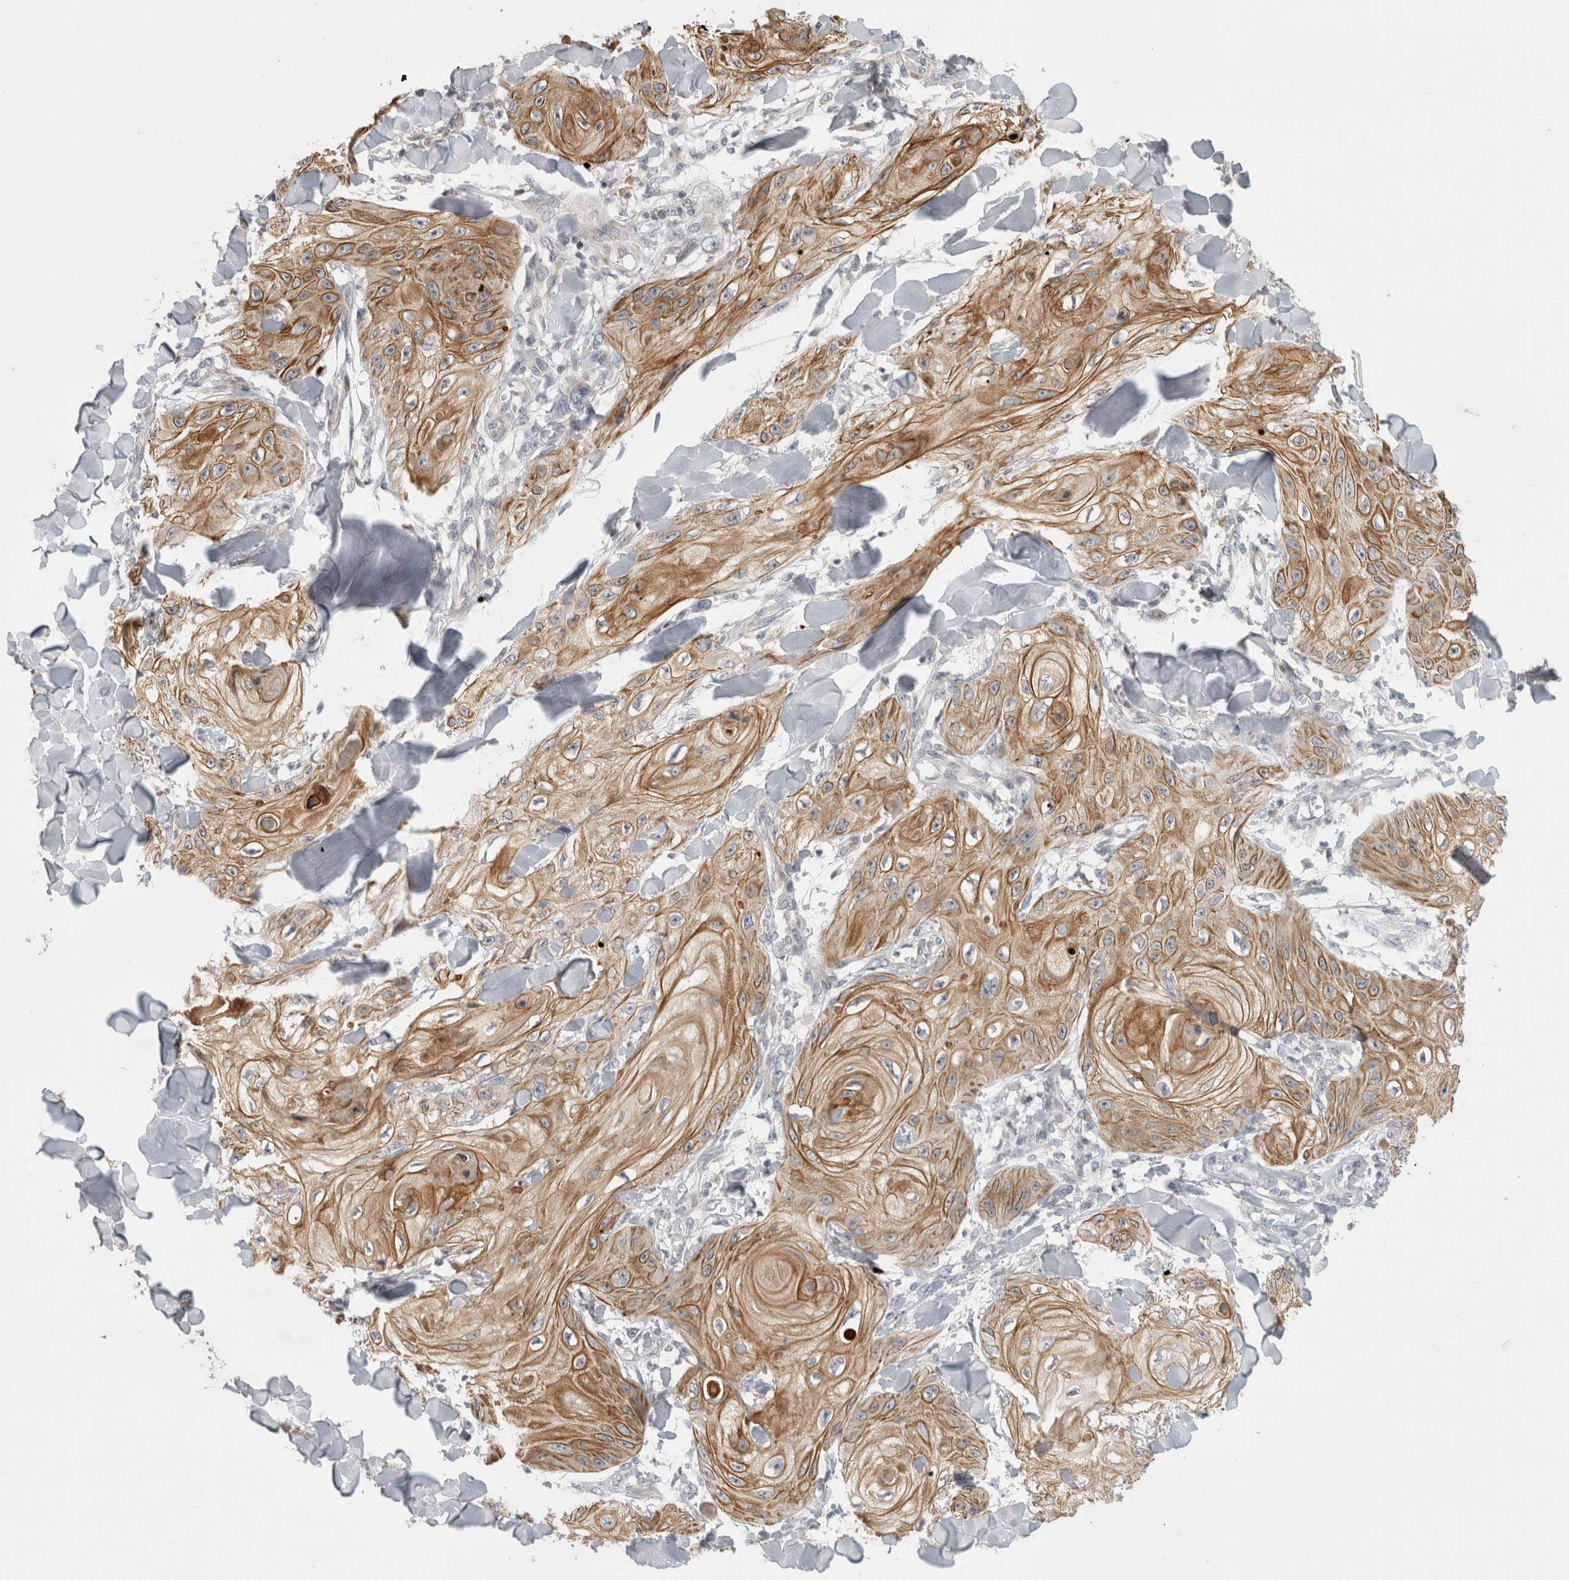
{"staining": {"intensity": "moderate", "quantity": ">75%", "location": "cytoplasmic/membranous"}, "tissue": "skin cancer", "cell_type": "Tumor cells", "image_type": "cancer", "snomed": [{"axis": "morphology", "description": "Squamous cell carcinoma, NOS"}, {"axis": "topography", "description": "Skin"}], "caption": "Skin squamous cell carcinoma stained for a protein (brown) displays moderate cytoplasmic/membranous positive positivity in about >75% of tumor cells.", "gene": "UTP25", "patient": {"sex": "male", "age": 74}}